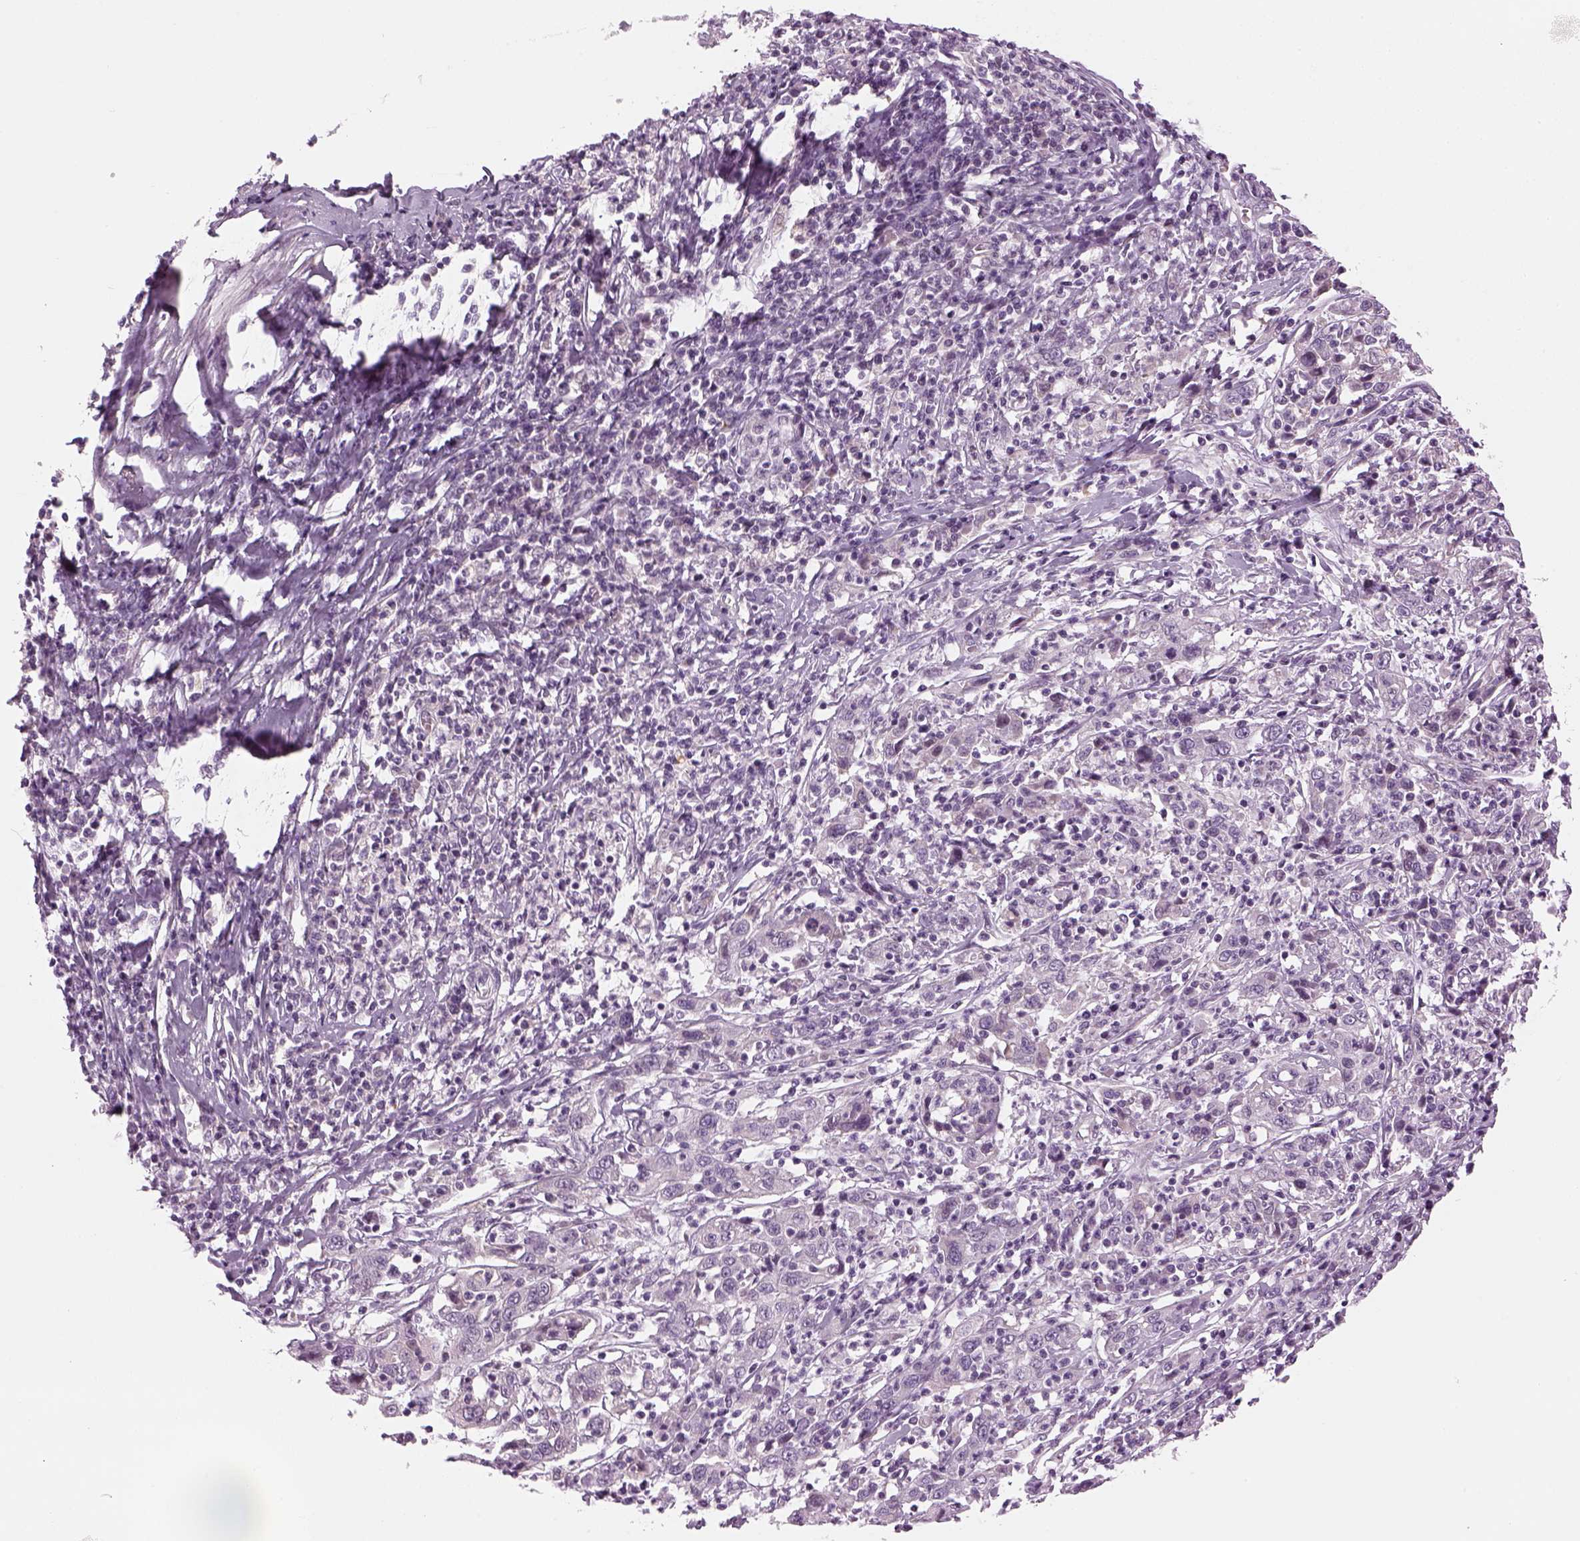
{"staining": {"intensity": "negative", "quantity": "none", "location": "none"}, "tissue": "cervical cancer", "cell_type": "Tumor cells", "image_type": "cancer", "snomed": [{"axis": "morphology", "description": "Squamous cell carcinoma, NOS"}, {"axis": "topography", "description": "Cervix"}], "caption": "High power microscopy histopathology image of an immunohistochemistry image of cervical cancer (squamous cell carcinoma), revealing no significant staining in tumor cells.", "gene": "LRRIQ3", "patient": {"sex": "female", "age": 46}}